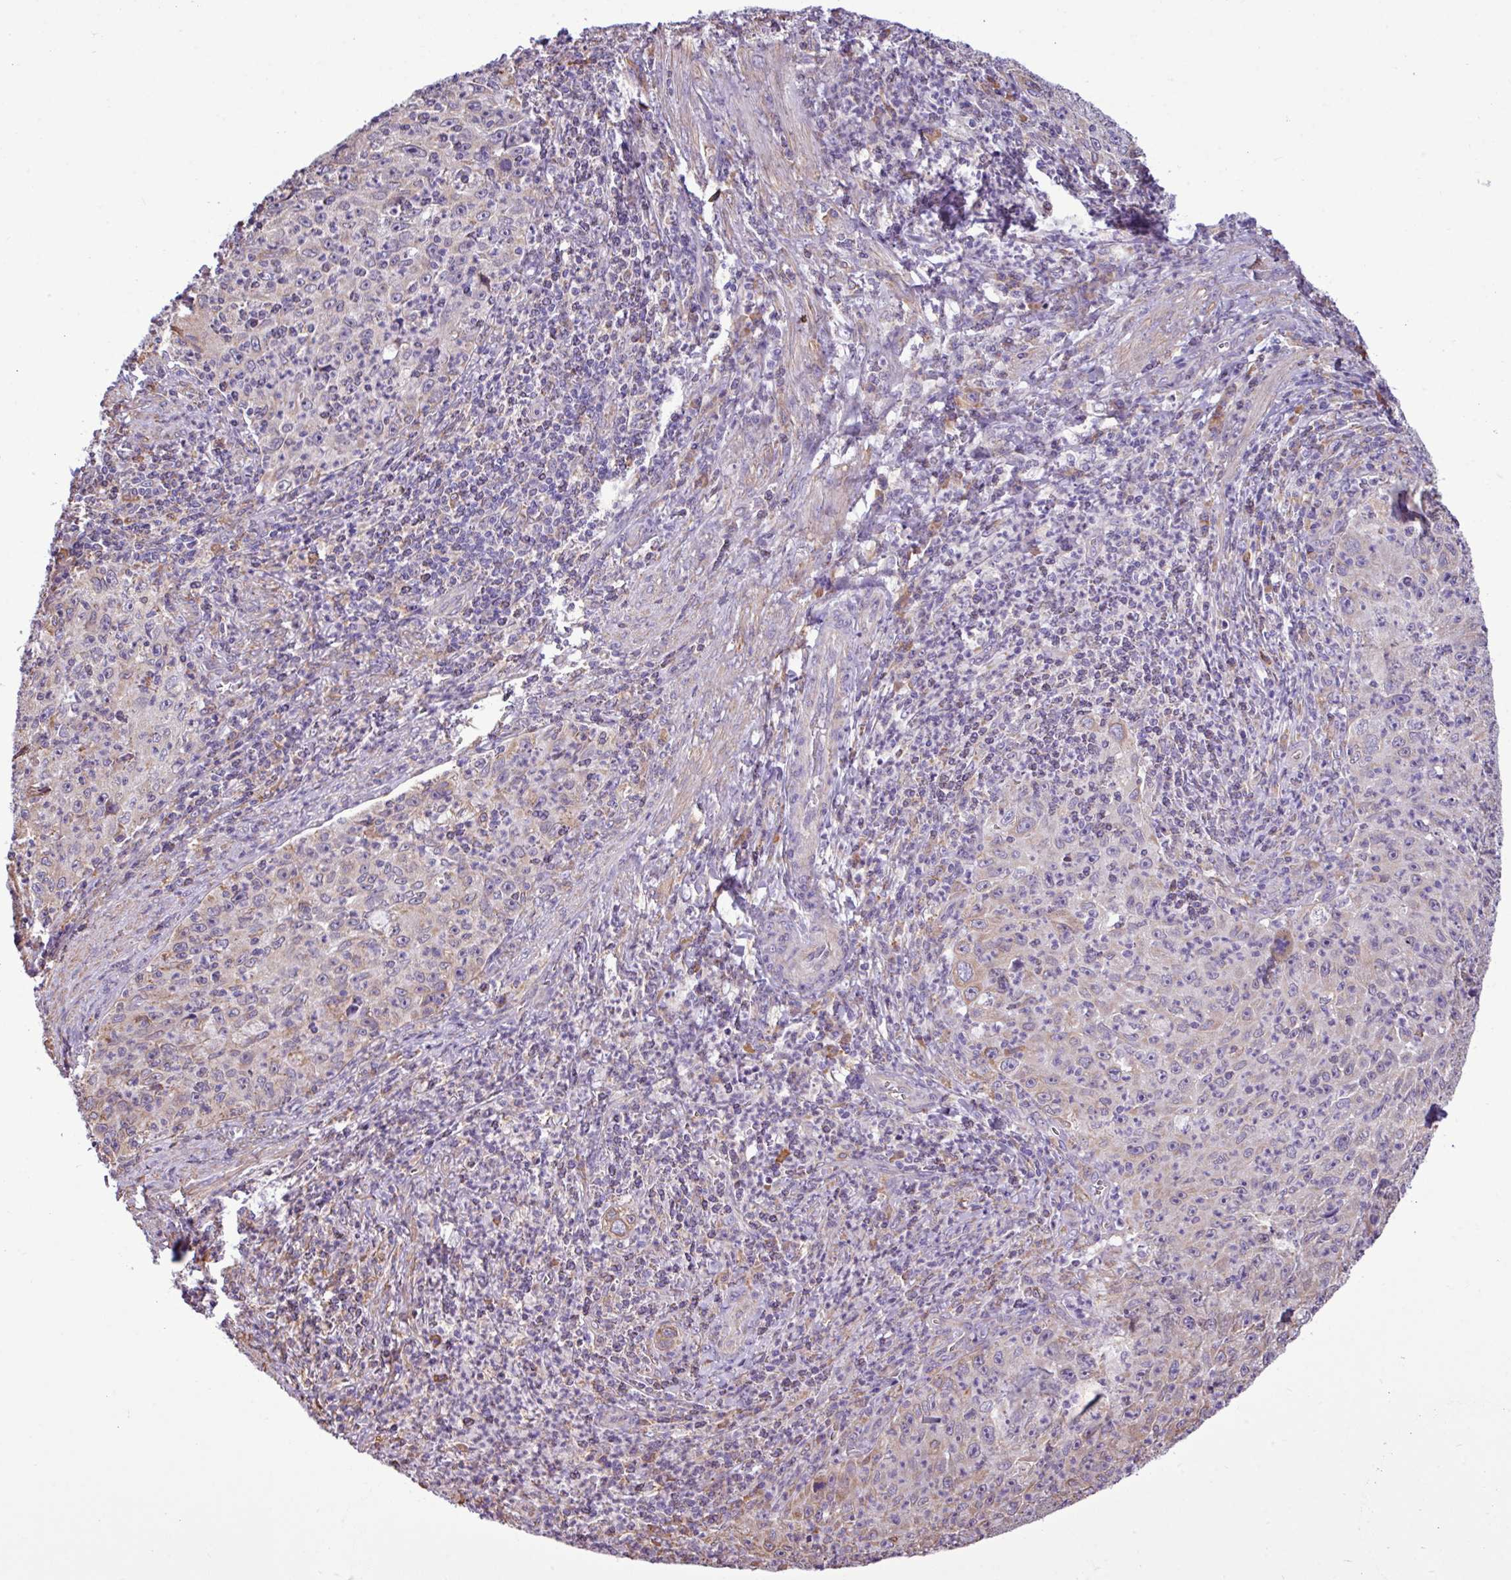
{"staining": {"intensity": "negative", "quantity": "none", "location": "none"}, "tissue": "cervical cancer", "cell_type": "Tumor cells", "image_type": "cancer", "snomed": [{"axis": "morphology", "description": "Squamous cell carcinoma, NOS"}, {"axis": "topography", "description": "Cervix"}], "caption": "Tumor cells are negative for brown protein staining in cervical cancer.", "gene": "ZSCAN5A", "patient": {"sex": "female", "age": 30}}